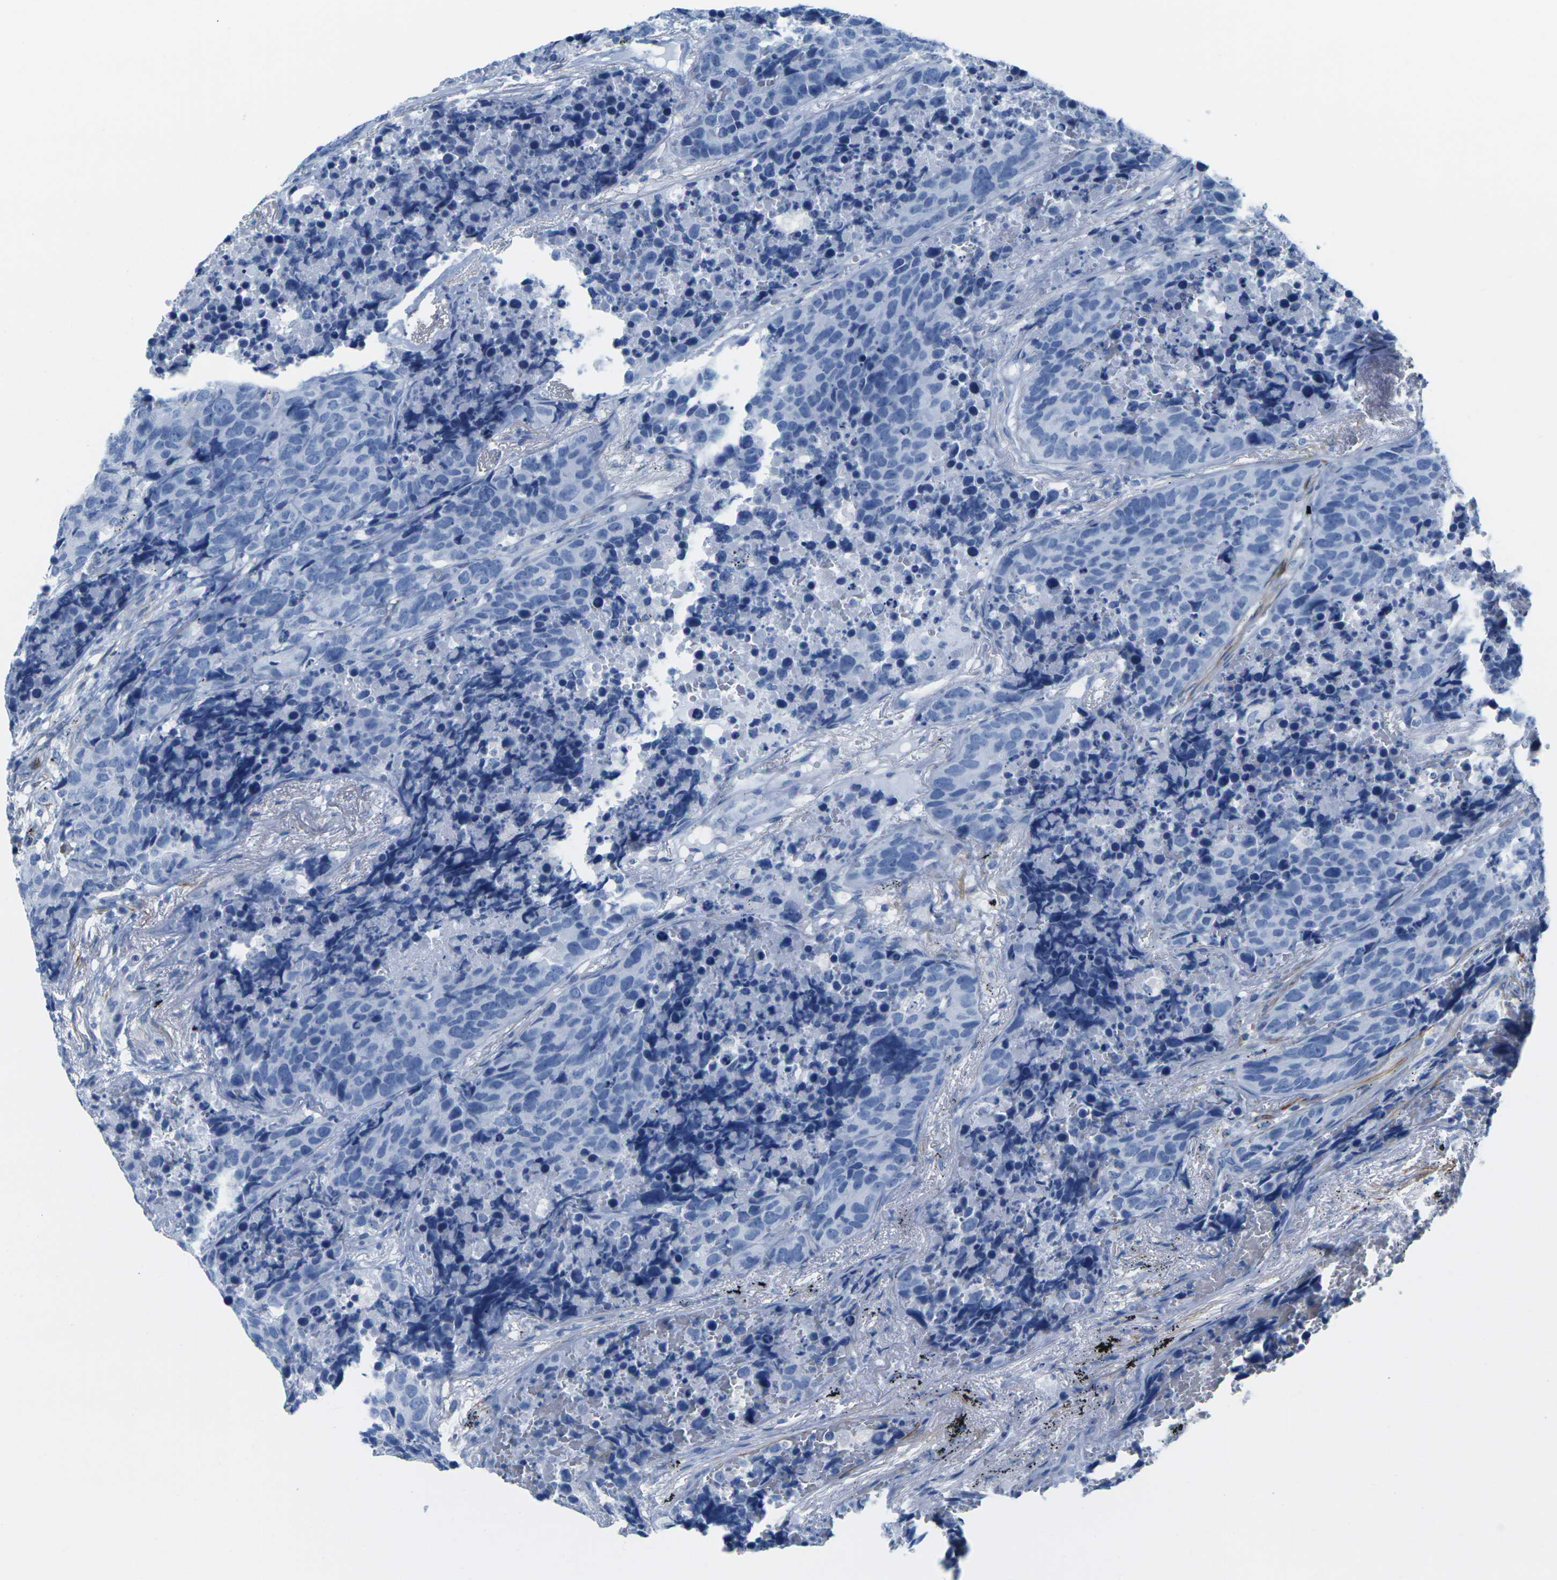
{"staining": {"intensity": "negative", "quantity": "none", "location": "none"}, "tissue": "carcinoid", "cell_type": "Tumor cells", "image_type": "cancer", "snomed": [{"axis": "morphology", "description": "Carcinoid, malignant, NOS"}, {"axis": "topography", "description": "Lung"}], "caption": "Tumor cells are negative for brown protein staining in malignant carcinoid.", "gene": "CNN1", "patient": {"sex": "male", "age": 60}}